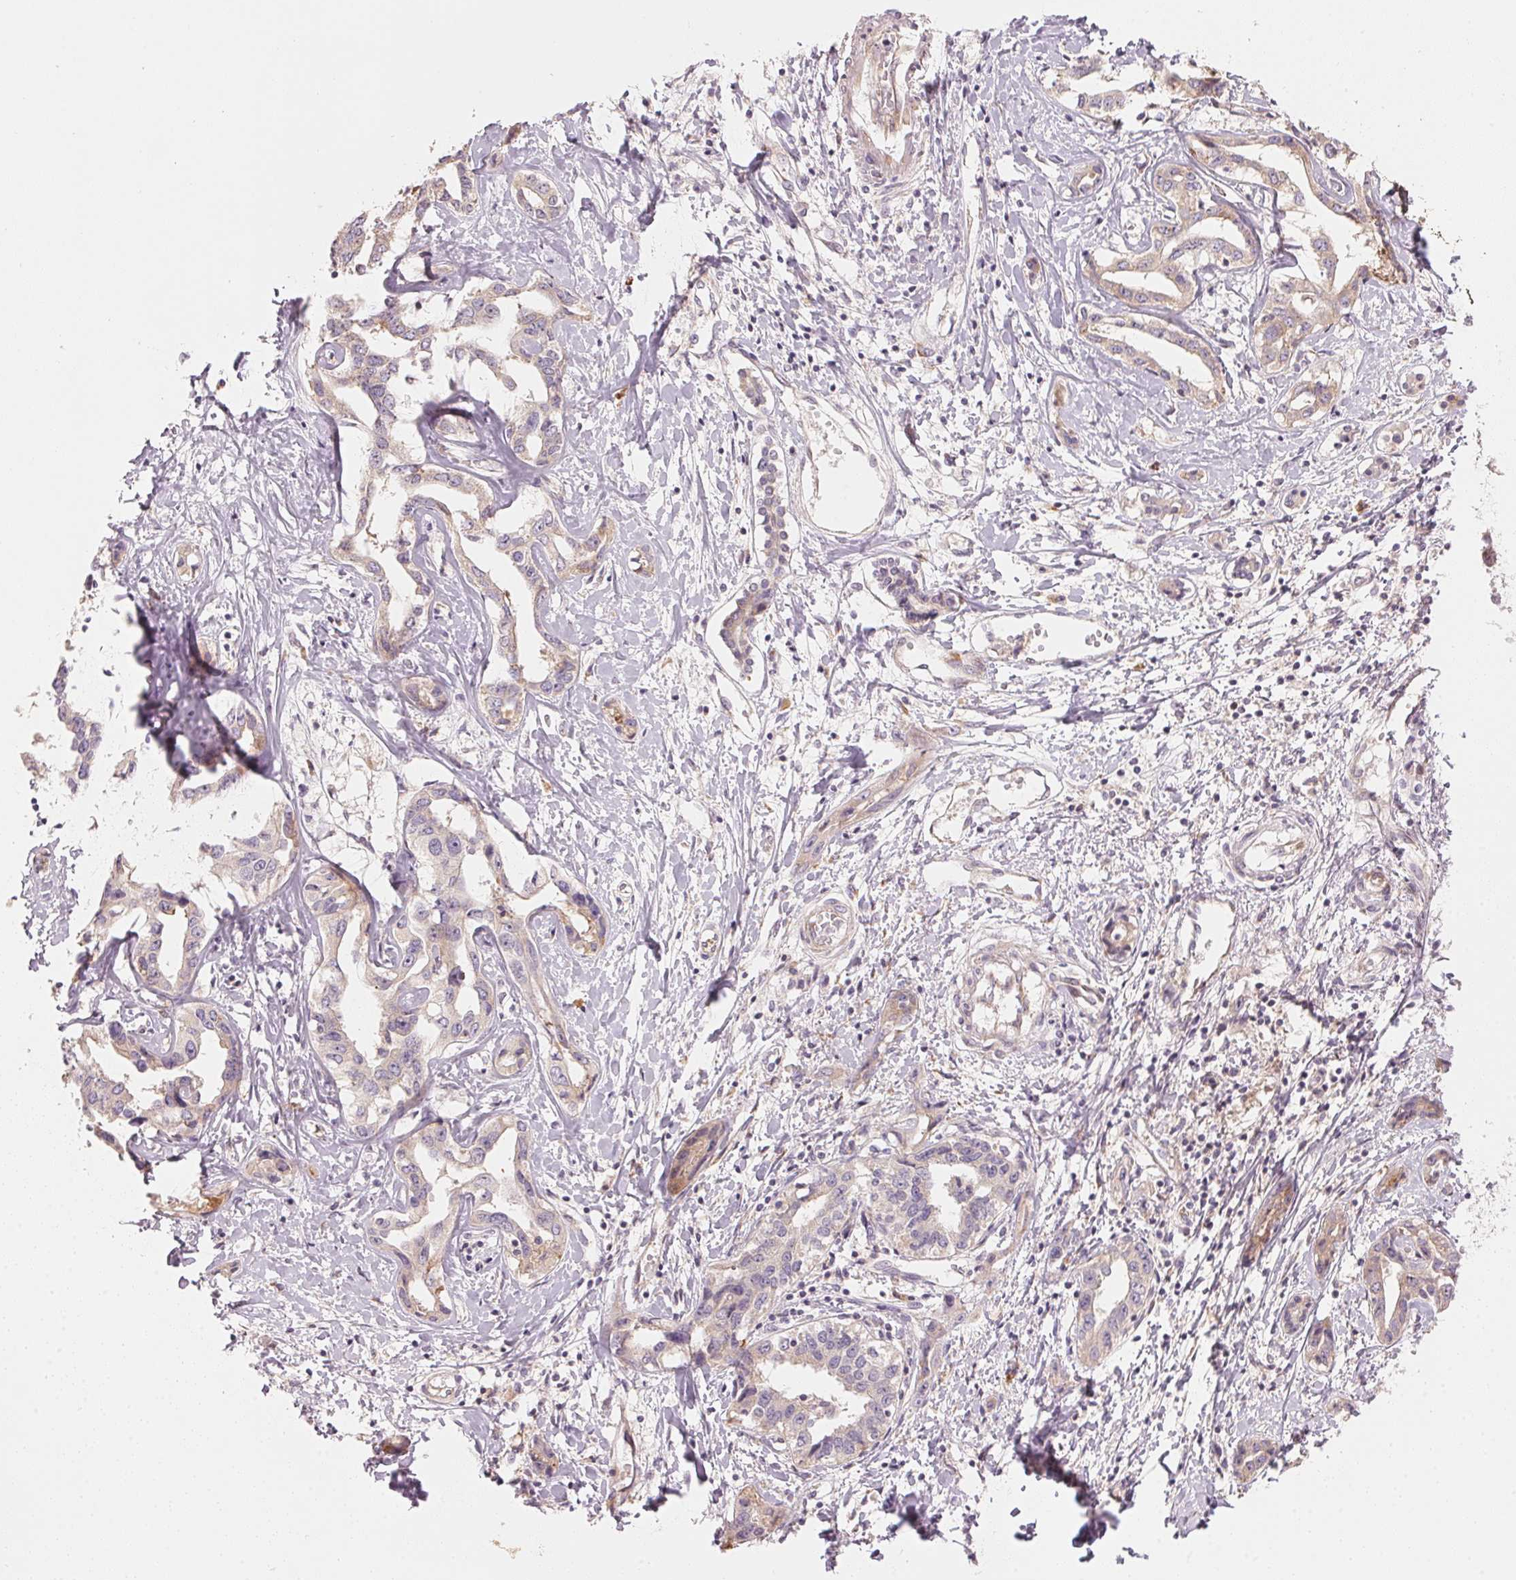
{"staining": {"intensity": "weak", "quantity": "<25%", "location": "cytoplasmic/membranous"}, "tissue": "liver cancer", "cell_type": "Tumor cells", "image_type": "cancer", "snomed": [{"axis": "morphology", "description": "Cholangiocarcinoma"}, {"axis": "topography", "description": "Liver"}], "caption": "This is an immunohistochemistry photomicrograph of liver cancer. There is no expression in tumor cells.", "gene": "BLOC1S2", "patient": {"sex": "male", "age": 59}}